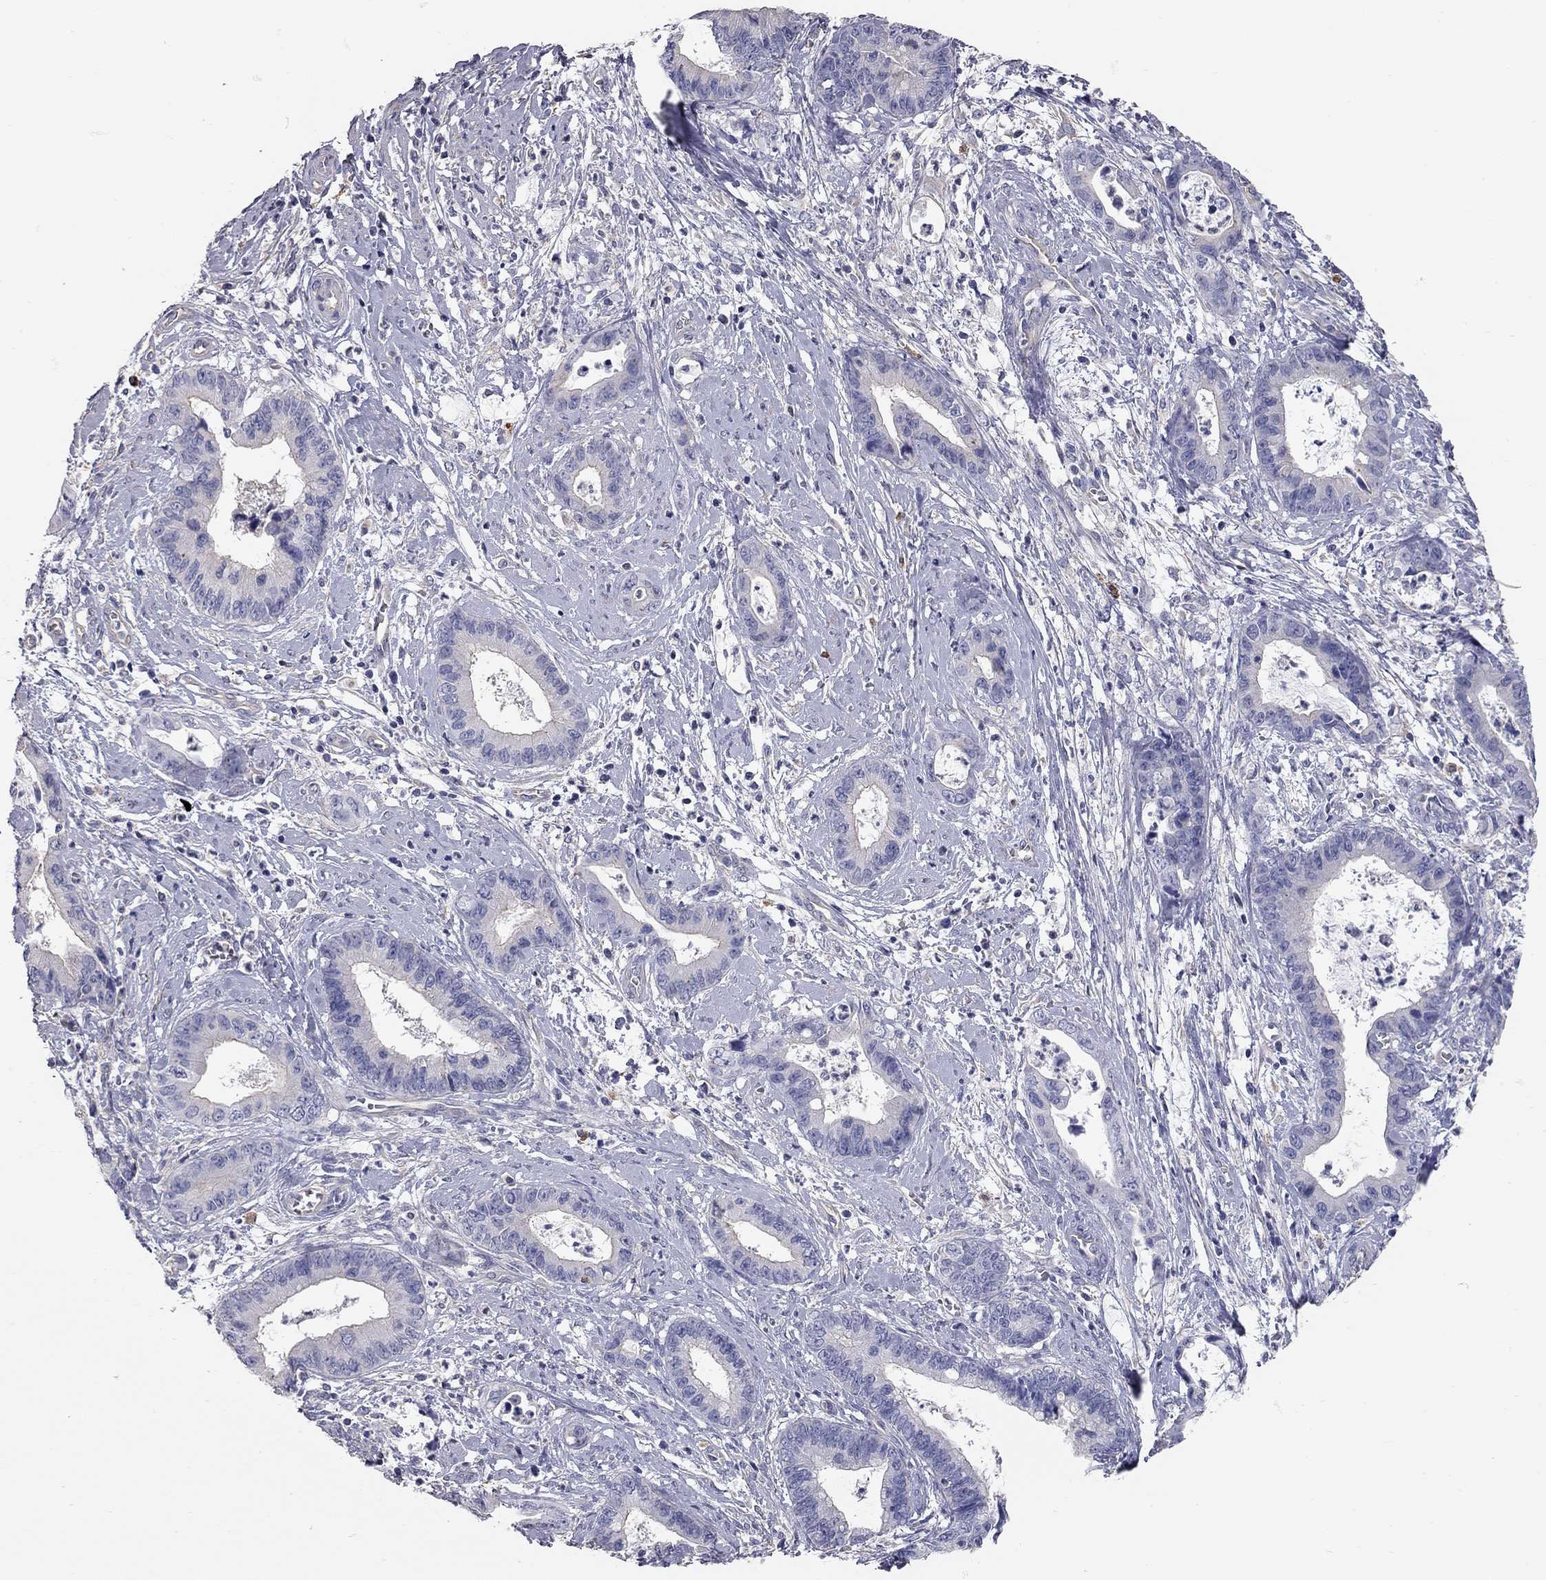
{"staining": {"intensity": "negative", "quantity": "none", "location": "none"}, "tissue": "cervical cancer", "cell_type": "Tumor cells", "image_type": "cancer", "snomed": [{"axis": "morphology", "description": "Adenocarcinoma, NOS"}, {"axis": "topography", "description": "Cervix"}], "caption": "Tumor cells are negative for brown protein staining in cervical cancer (adenocarcinoma).", "gene": "C10orf90", "patient": {"sex": "female", "age": 44}}